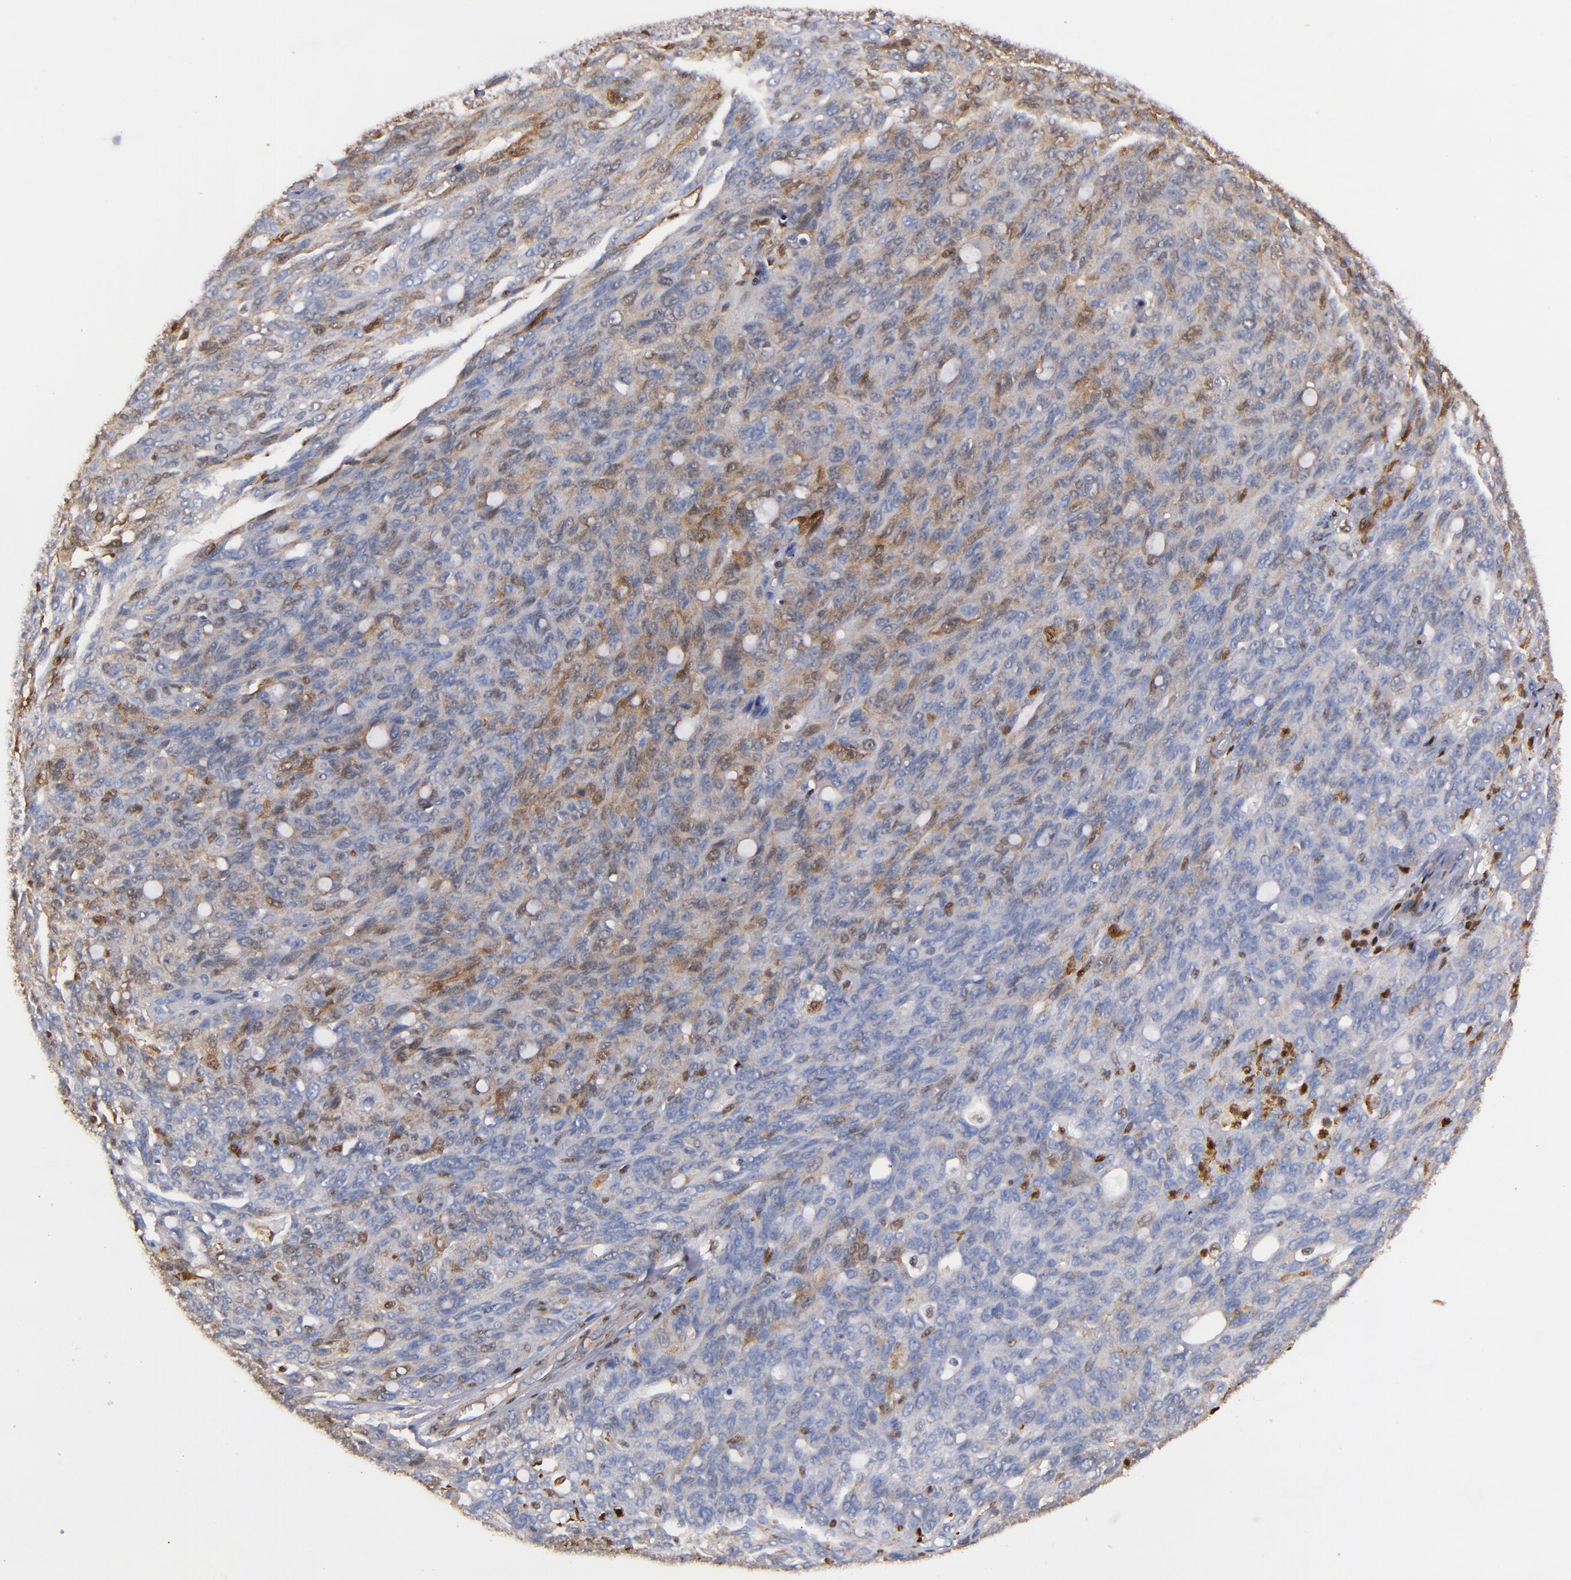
{"staining": {"intensity": "moderate", "quantity": "<25%", "location": "cytoplasmic/membranous,nuclear"}, "tissue": "ovarian cancer", "cell_type": "Tumor cells", "image_type": "cancer", "snomed": [{"axis": "morphology", "description": "Carcinoma, endometroid"}, {"axis": "topography", "description": "Ovary"}], "caption": "DAB immunohistochemical staining of human ovarian cancer exhibits moderate cytoplasmic/membranous and nuclear protein positivity in approximately <25% of tumor cells.", "gene": "S100A4", "patient": {"sex": "female", "age": 60}}